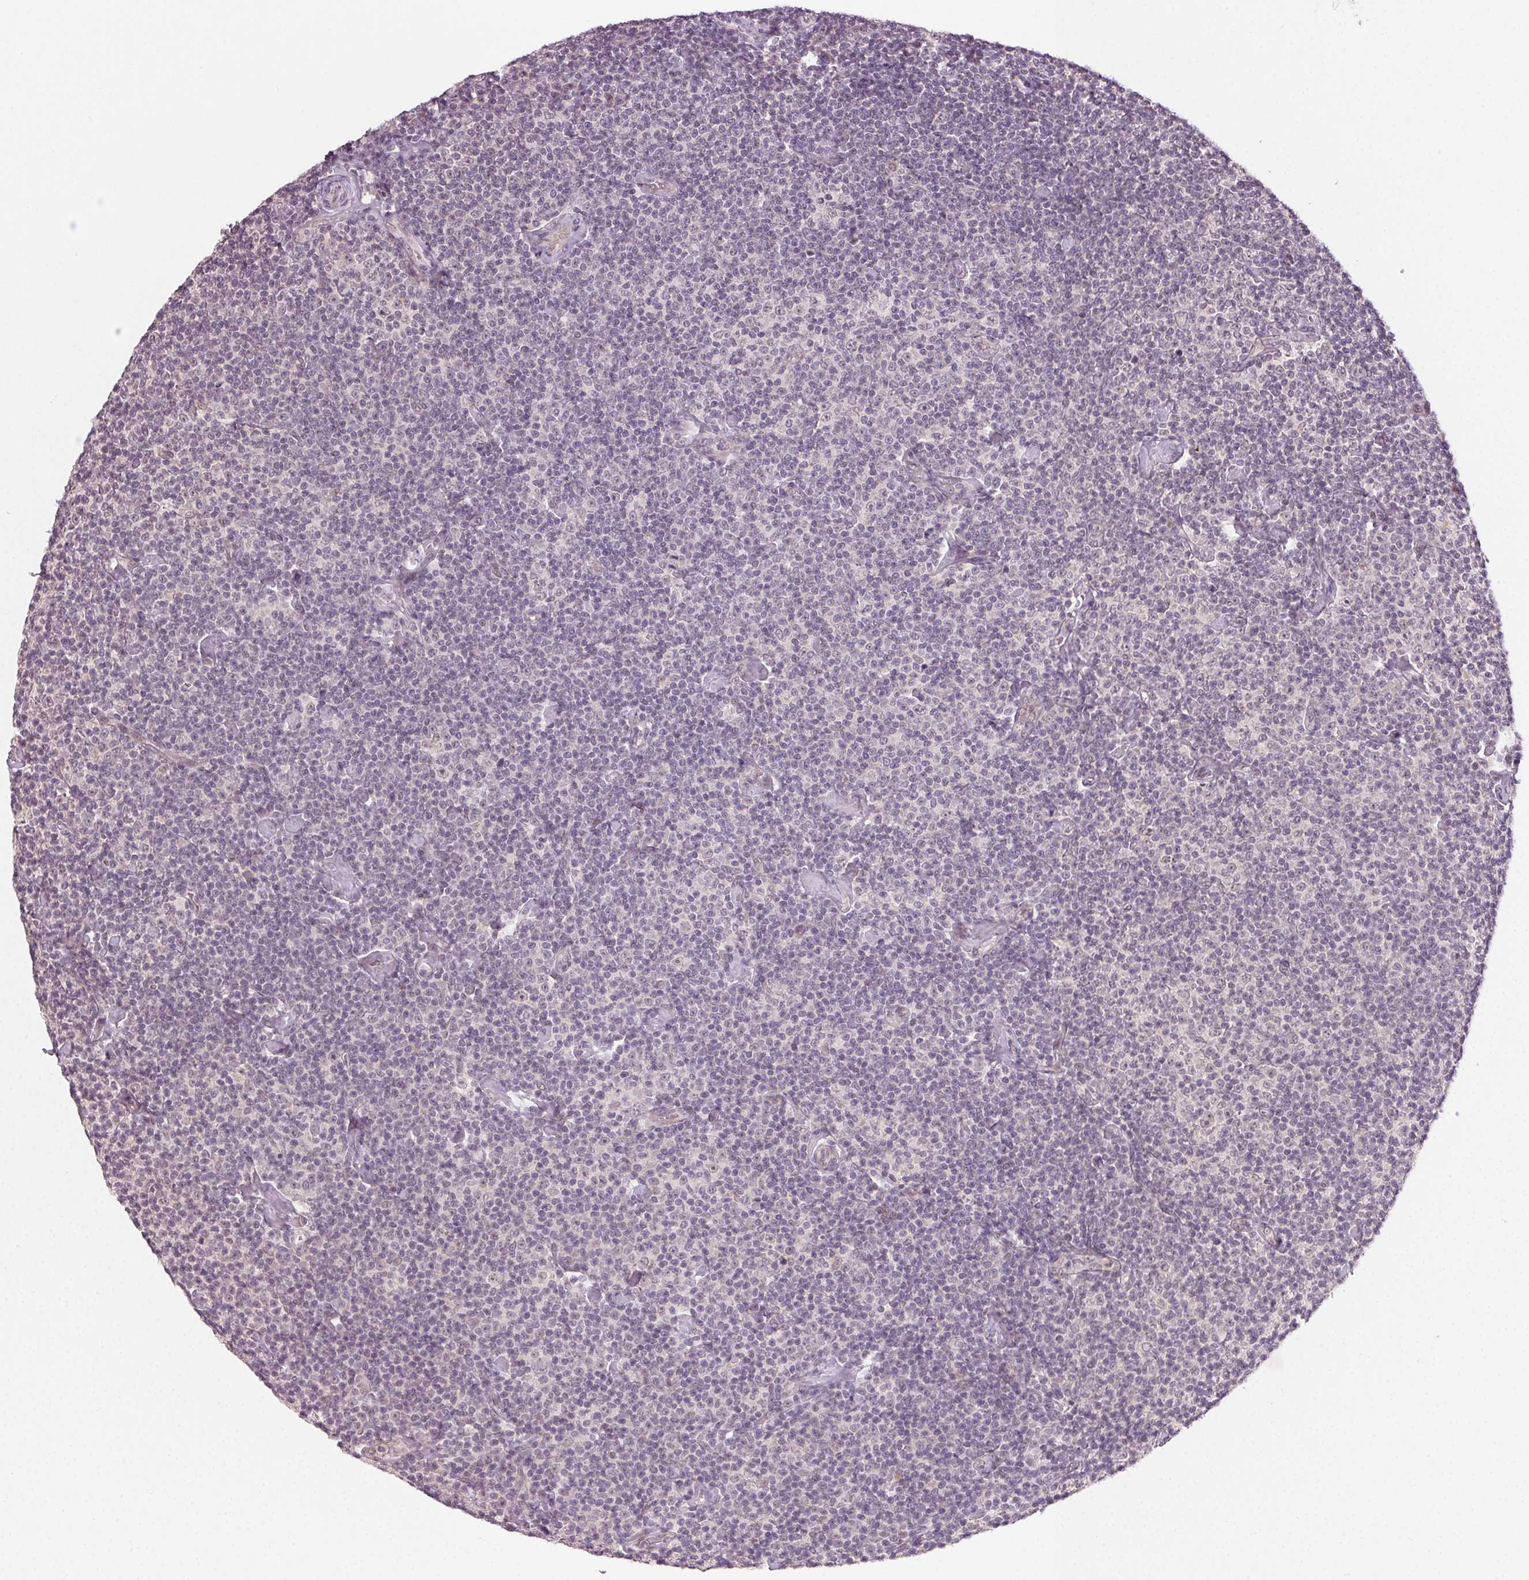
{"staining": {"intensity": "negative", "quantity": "none", "location": "none"}, "tissue": "lymphoma", "cell_type": "Tumor cells", "image_type": "cancer", "snomed": [{"axis": "morphology", "description": "Malignant lymphoma, non-Hodgkin's type, Low grade"}, {"axis": "topography", "description": "Lymph node"}], "caption": "Human malignant lymphoma, non-Hodgkin's type (low-grade) stained for a protein using IHC reveals no staining in tumor cells.", "gene": "TUB", "patient": {"sex": "male", "age": 81}}